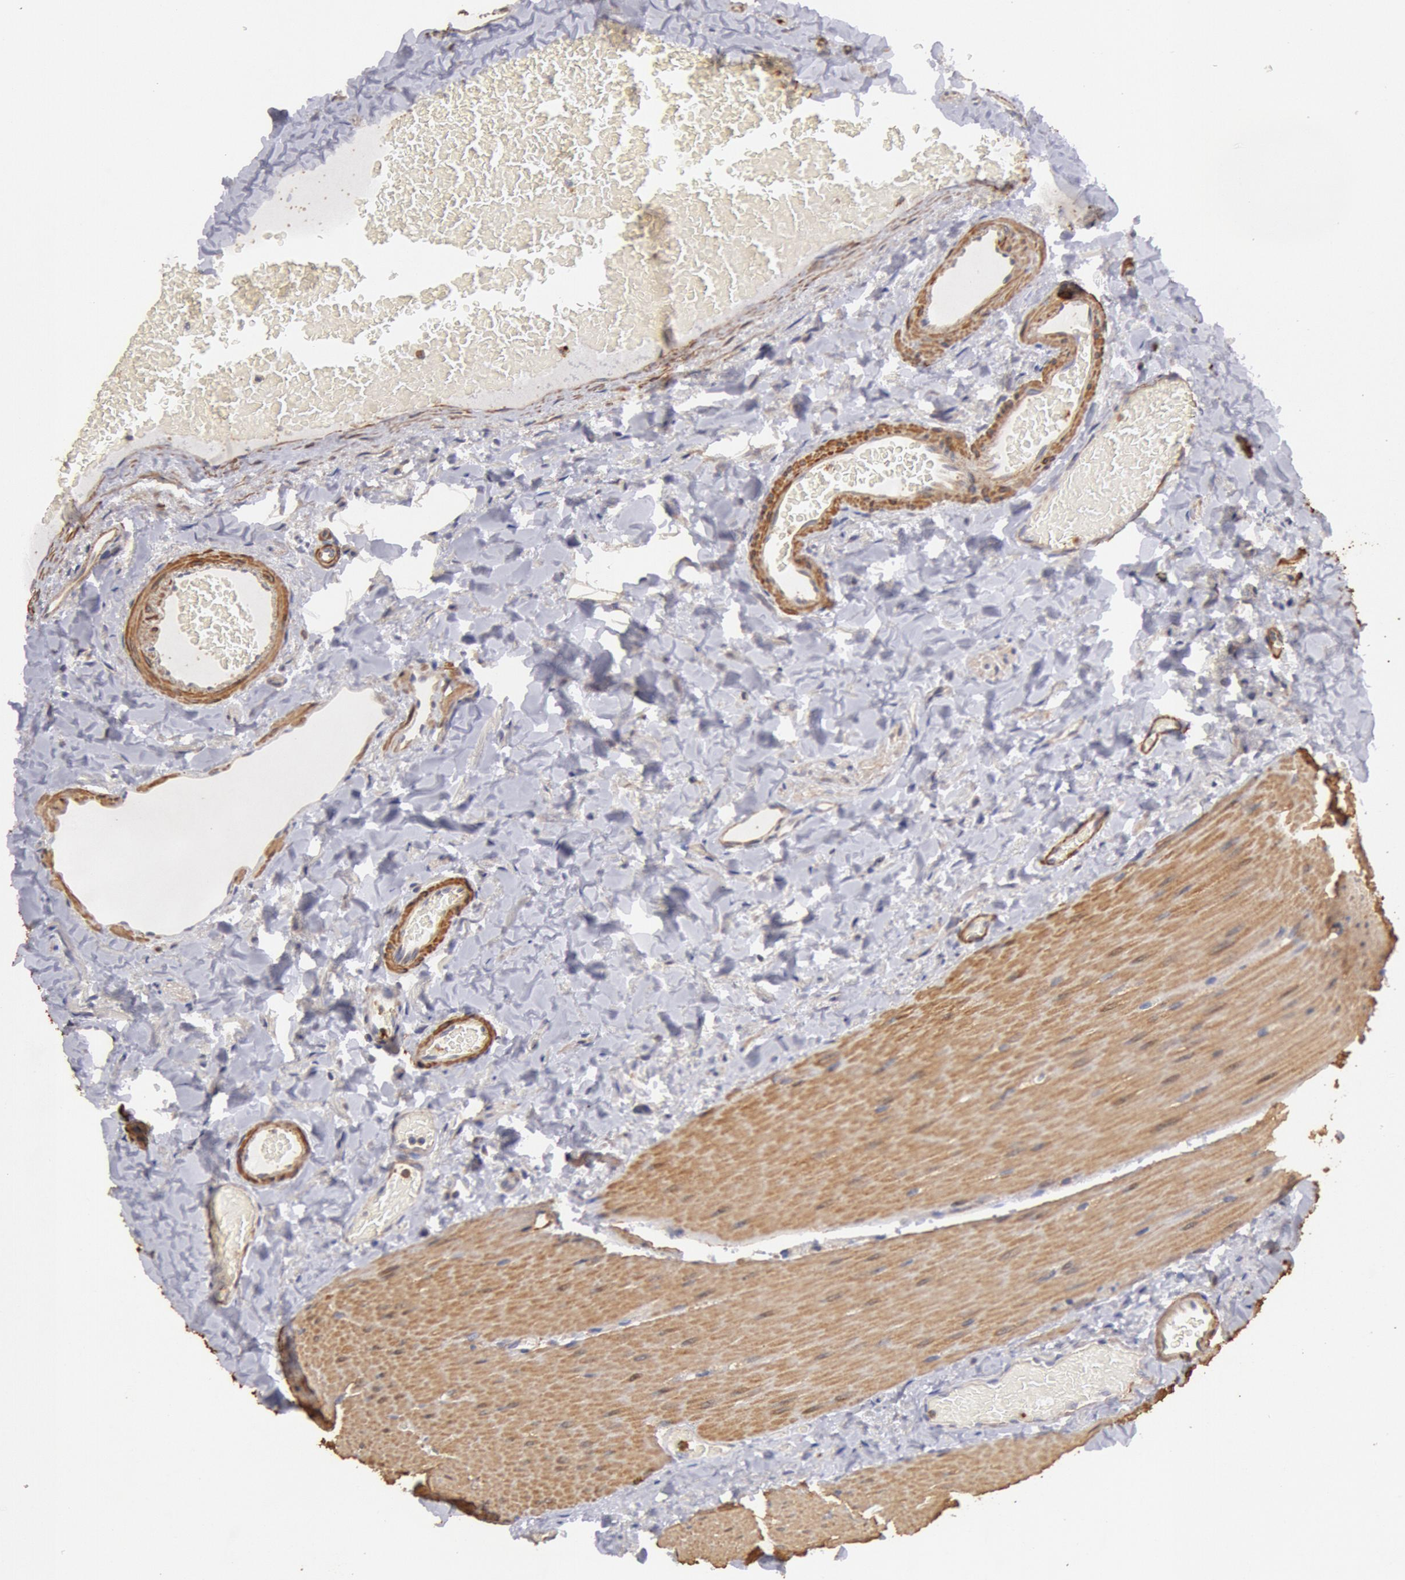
{"staining": {"intensity": "weak", "quantity": ">75%", "location": "cytoplasmic/membranous"}, "tissue": "duodenum", "cell_type": "Glandular cells", "image_type": "normal", "snomed": [{"axis": "morphology", "description": "Normal tissue, NOS"}, {"axis": "topography", "description": "Duodenum"}], "caption": "The immunohistochemical stain labels weak cytoplasmic/membranous staining in glandular cells of benign duodenum.", "gene": "TMED8", "patient": {"sex": "male", "age": 66}}